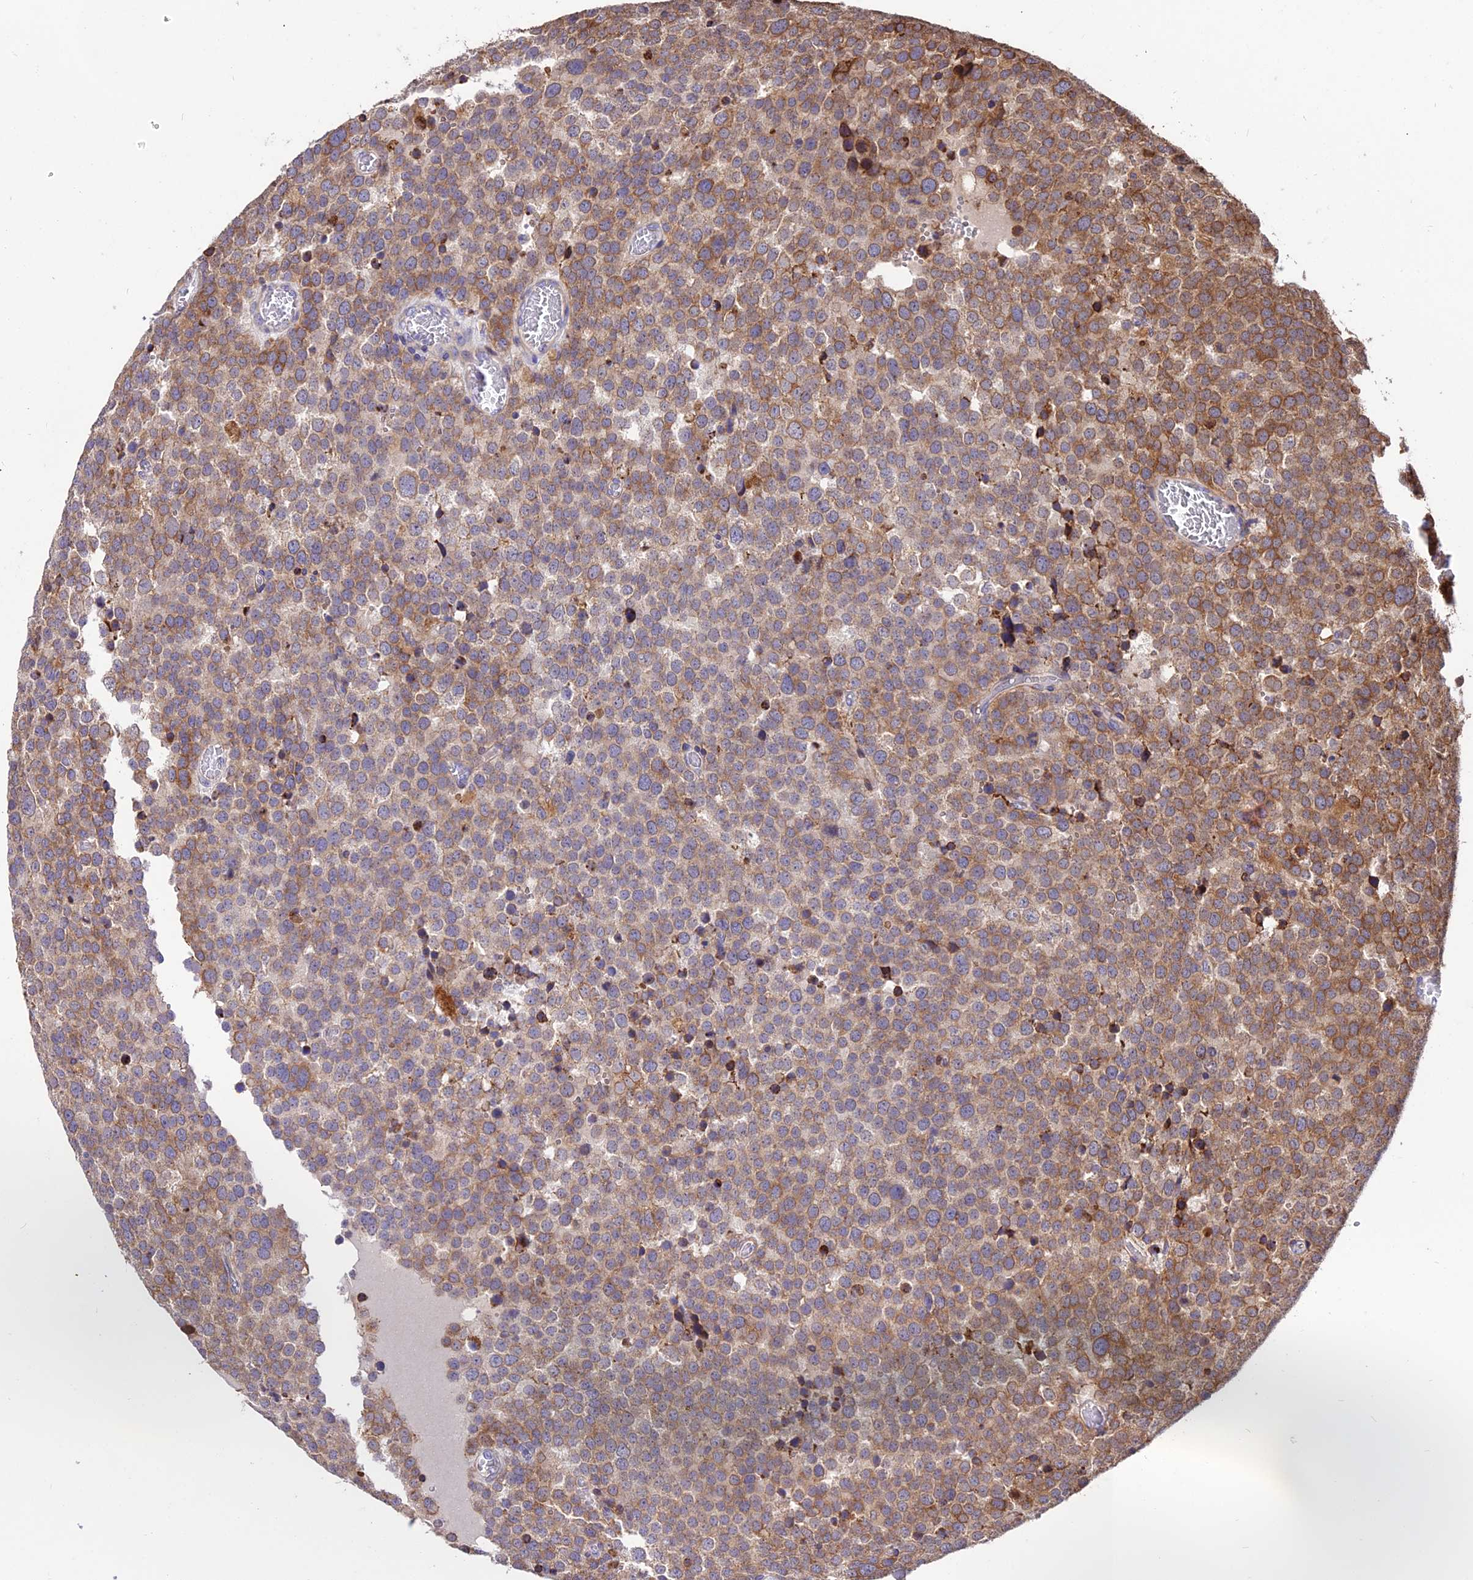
{"staining": {"intensity": "moderate", "quantity": ">75%", "location": "cytoplasmic/membranous"}, "tissue": "testis cancer", "cell_type": "Tumor cells", "image_type": "cancer", "snomed": [{"axis": "morphology", "description": "Normal tissue, NOS"}, {"axis": "morphology", "description": "Seminoma, NOS"}, {"axis": "topography", "description": "Testis"}], "caption": "IHC photomicrograph of neoplastic tissue: human seminoma (testis) stained using immunohistochemistry (IHC) exhibits medium levels of moderate protein expression localized specifically in the cytoplasmic/membranous of tumor cells, appearing as a cytoplasmic/membranous brown color.", "gene": "ROCK1", "patient": {"sex": "male", "age": 71}}